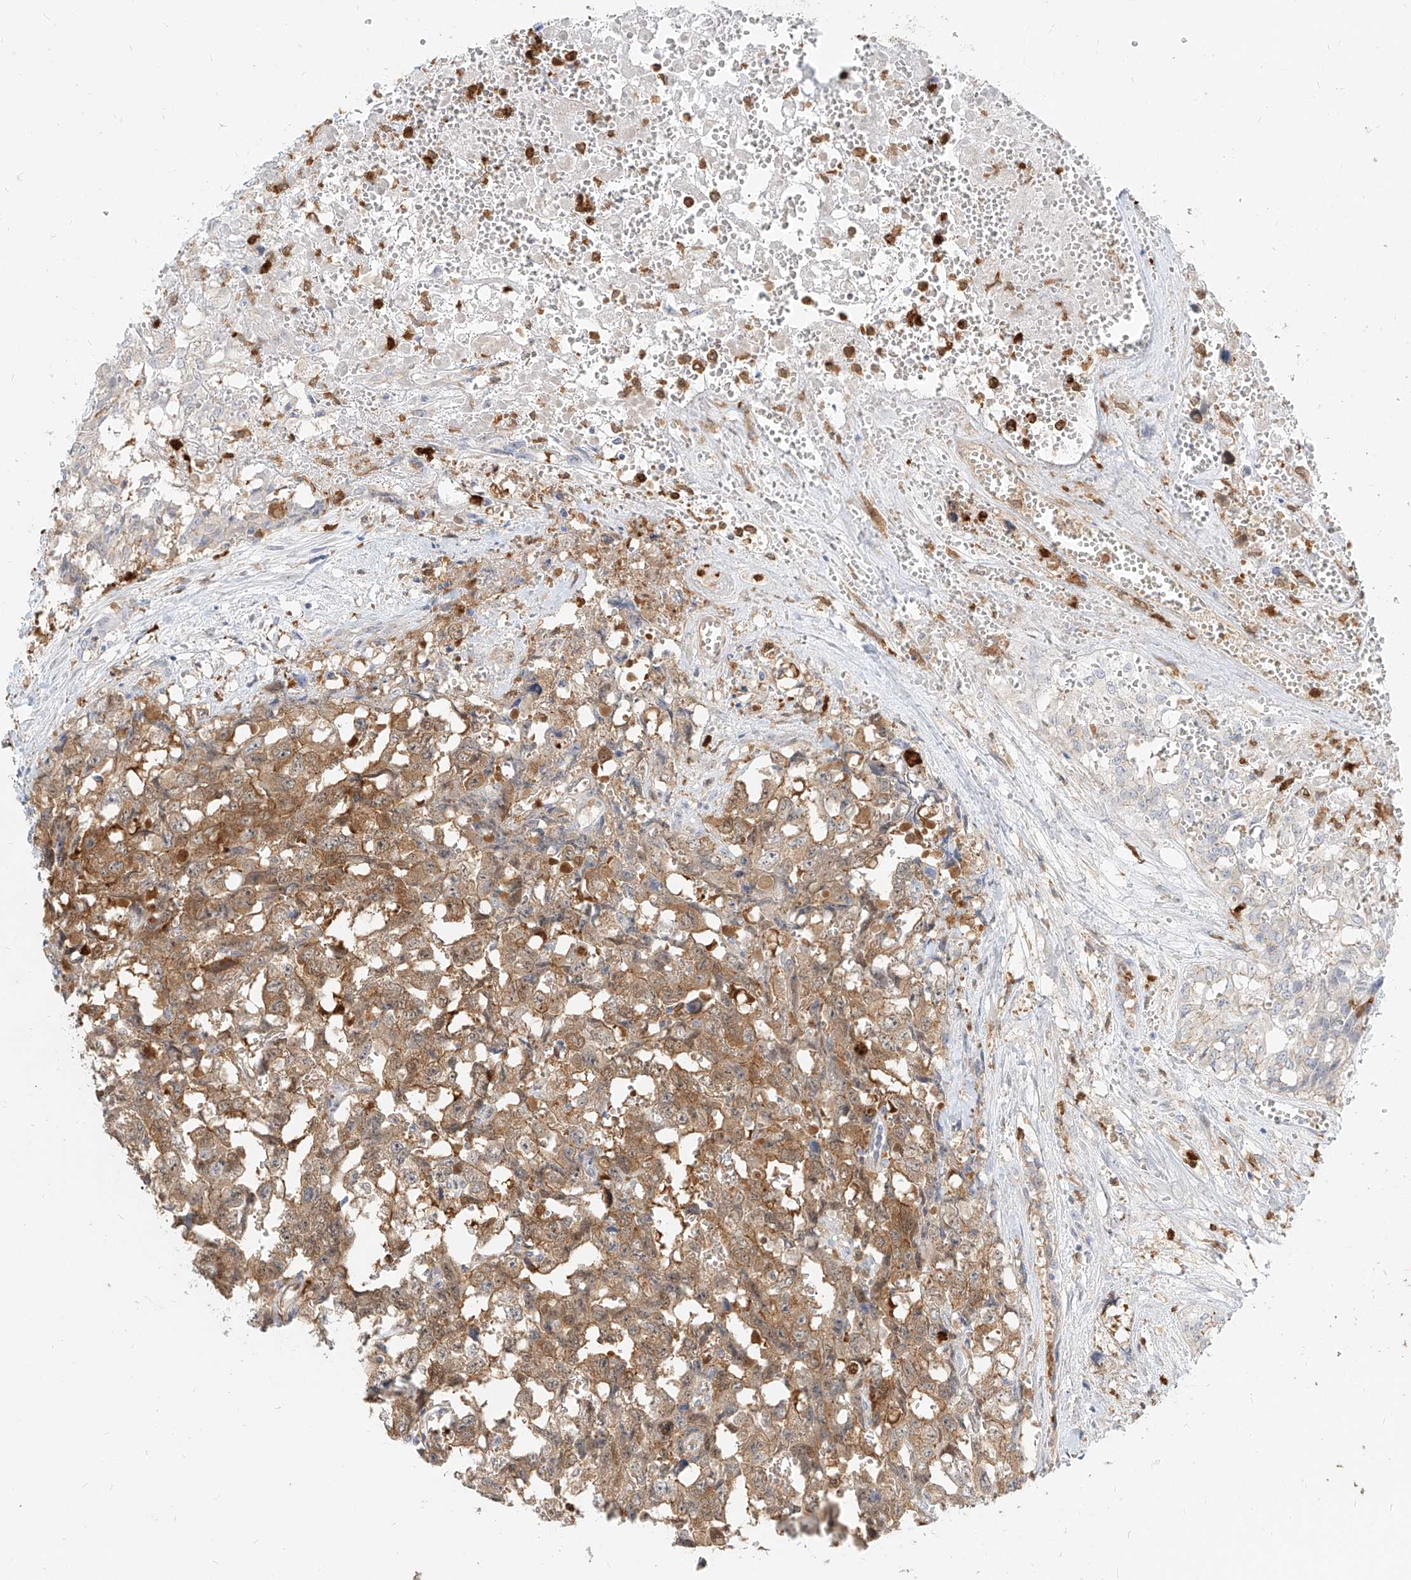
{"staining": {"intensity": "moderate", "quantity": ">75%", "location": "cytoplasmic/membranous"}, "tissue": "testis cancer", "cell_type": "Tumor cells", "image_type": "cancer", "snomed": [{"axis": "morphology", "description": "Carcinoma, Embryonal, NOS"}, {"axis": "topography", "description": "Testis"}], "caption": "Embryonal carcinoma (testis) stained for a protein (brown) exhibits moderate cytoplasmic/membranous positive expression in about >75% of tumor cells.", "gene": "PGD", "patient": {"sex": "male", "age": 31}}